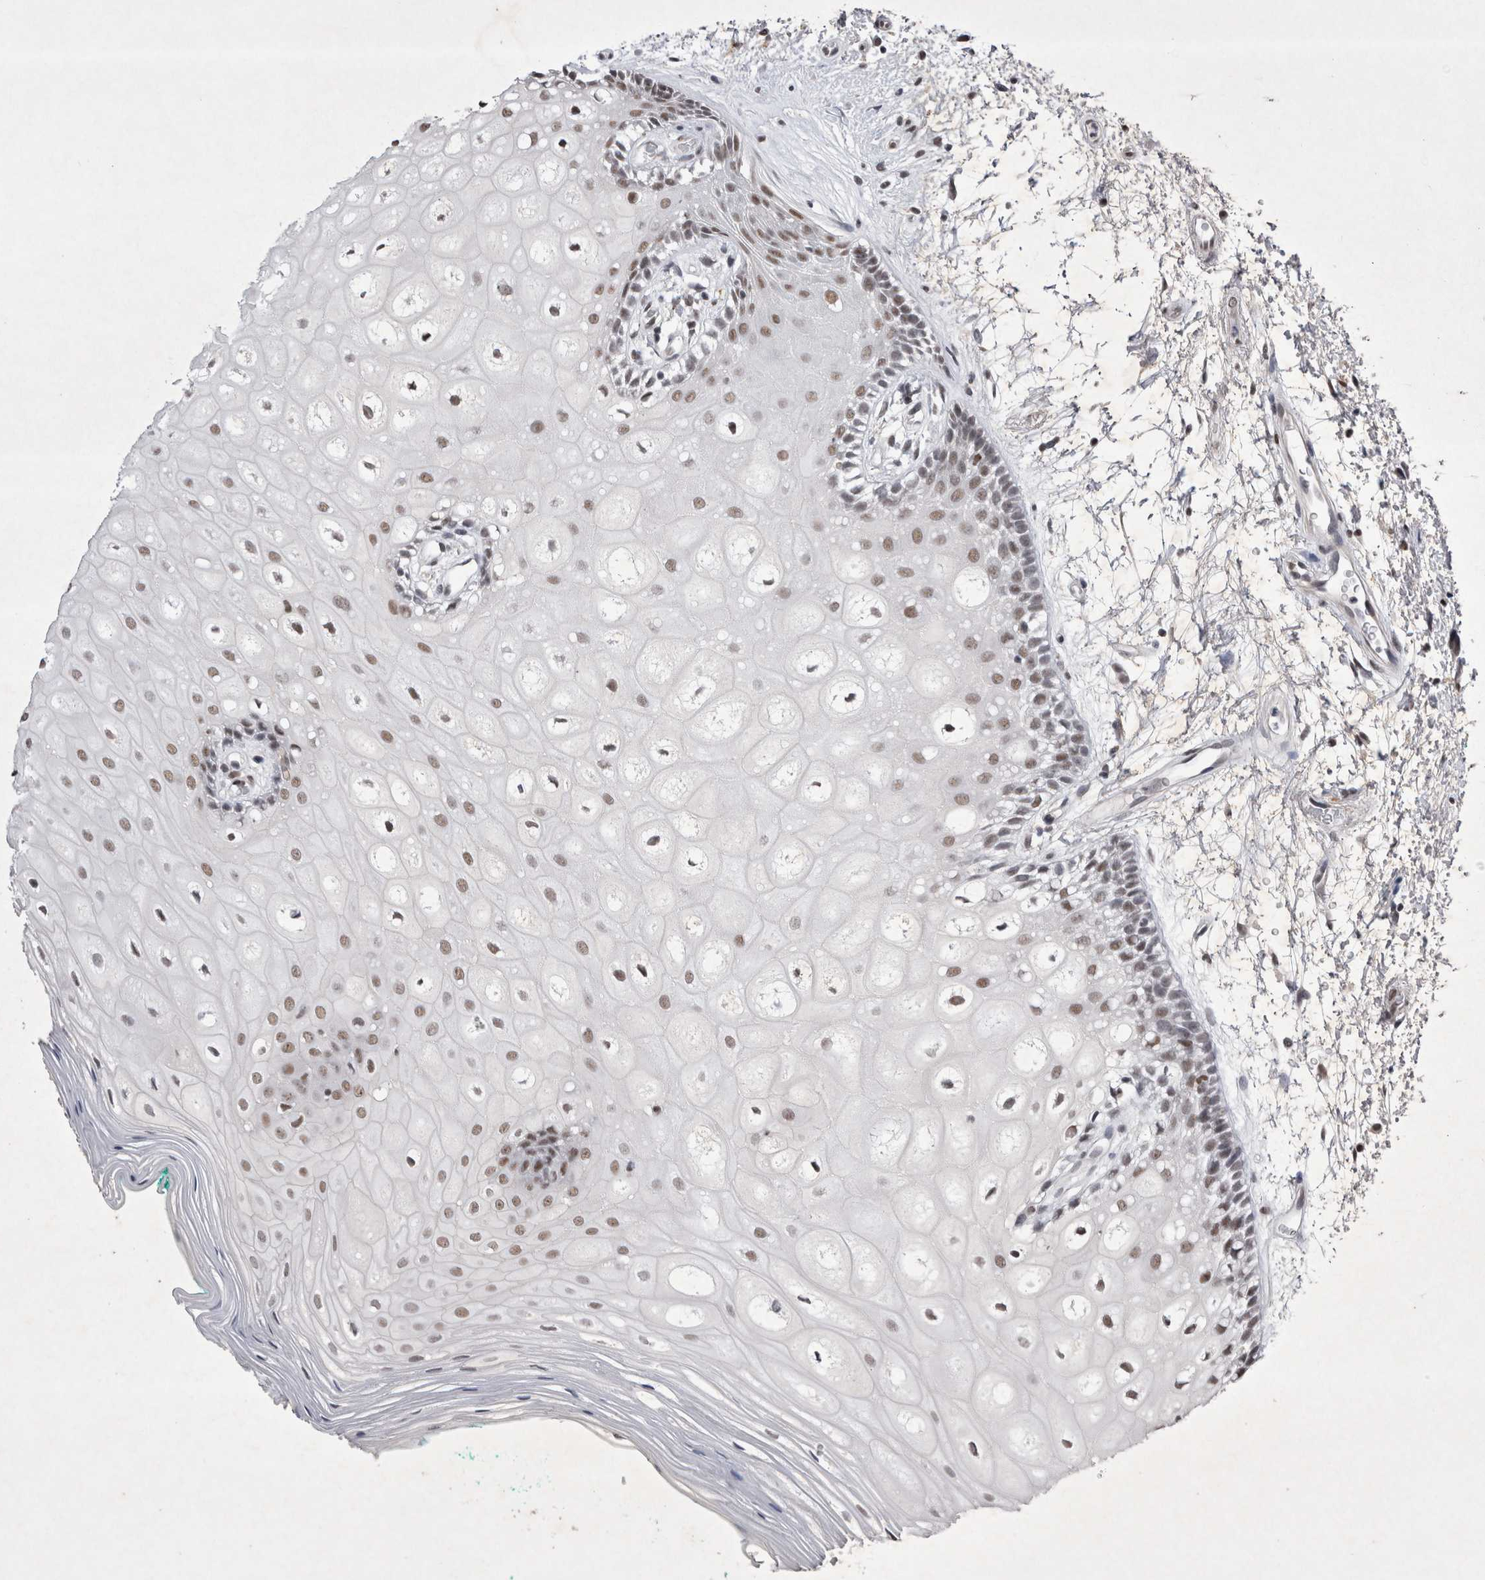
{"staining": {"intensity": "strong", "quantity": "25%-75%", "location": "nuclear"}, "tissue": "oral mucosa", "cell_type": "Squamous epithelial cells", "image_type": "normal", "snomed": [{"axis": "morphology", "description": "Normal tissue, NOS"}, {"axis": "topography", "description": "Skeletal muscle"}, {"axis": "topography", "description": "Oral tissue"}, {"axis": "topography", "description": "Peripheral nerve tissue"}], "caption": "Protein positivity by immunohistochemistry (IHC) shows strong nuclear positivity in about 25%-75% of squamous epithelial cells in normal oral mucosa. The staining was performed using DAB (3,3'-diaminobenzidine), with brown indicating positive protein expression. Nuclei are stained blue with hematoxylin.", "gene": "RBM6", "patient": {"sex": "female", "age": 84}}